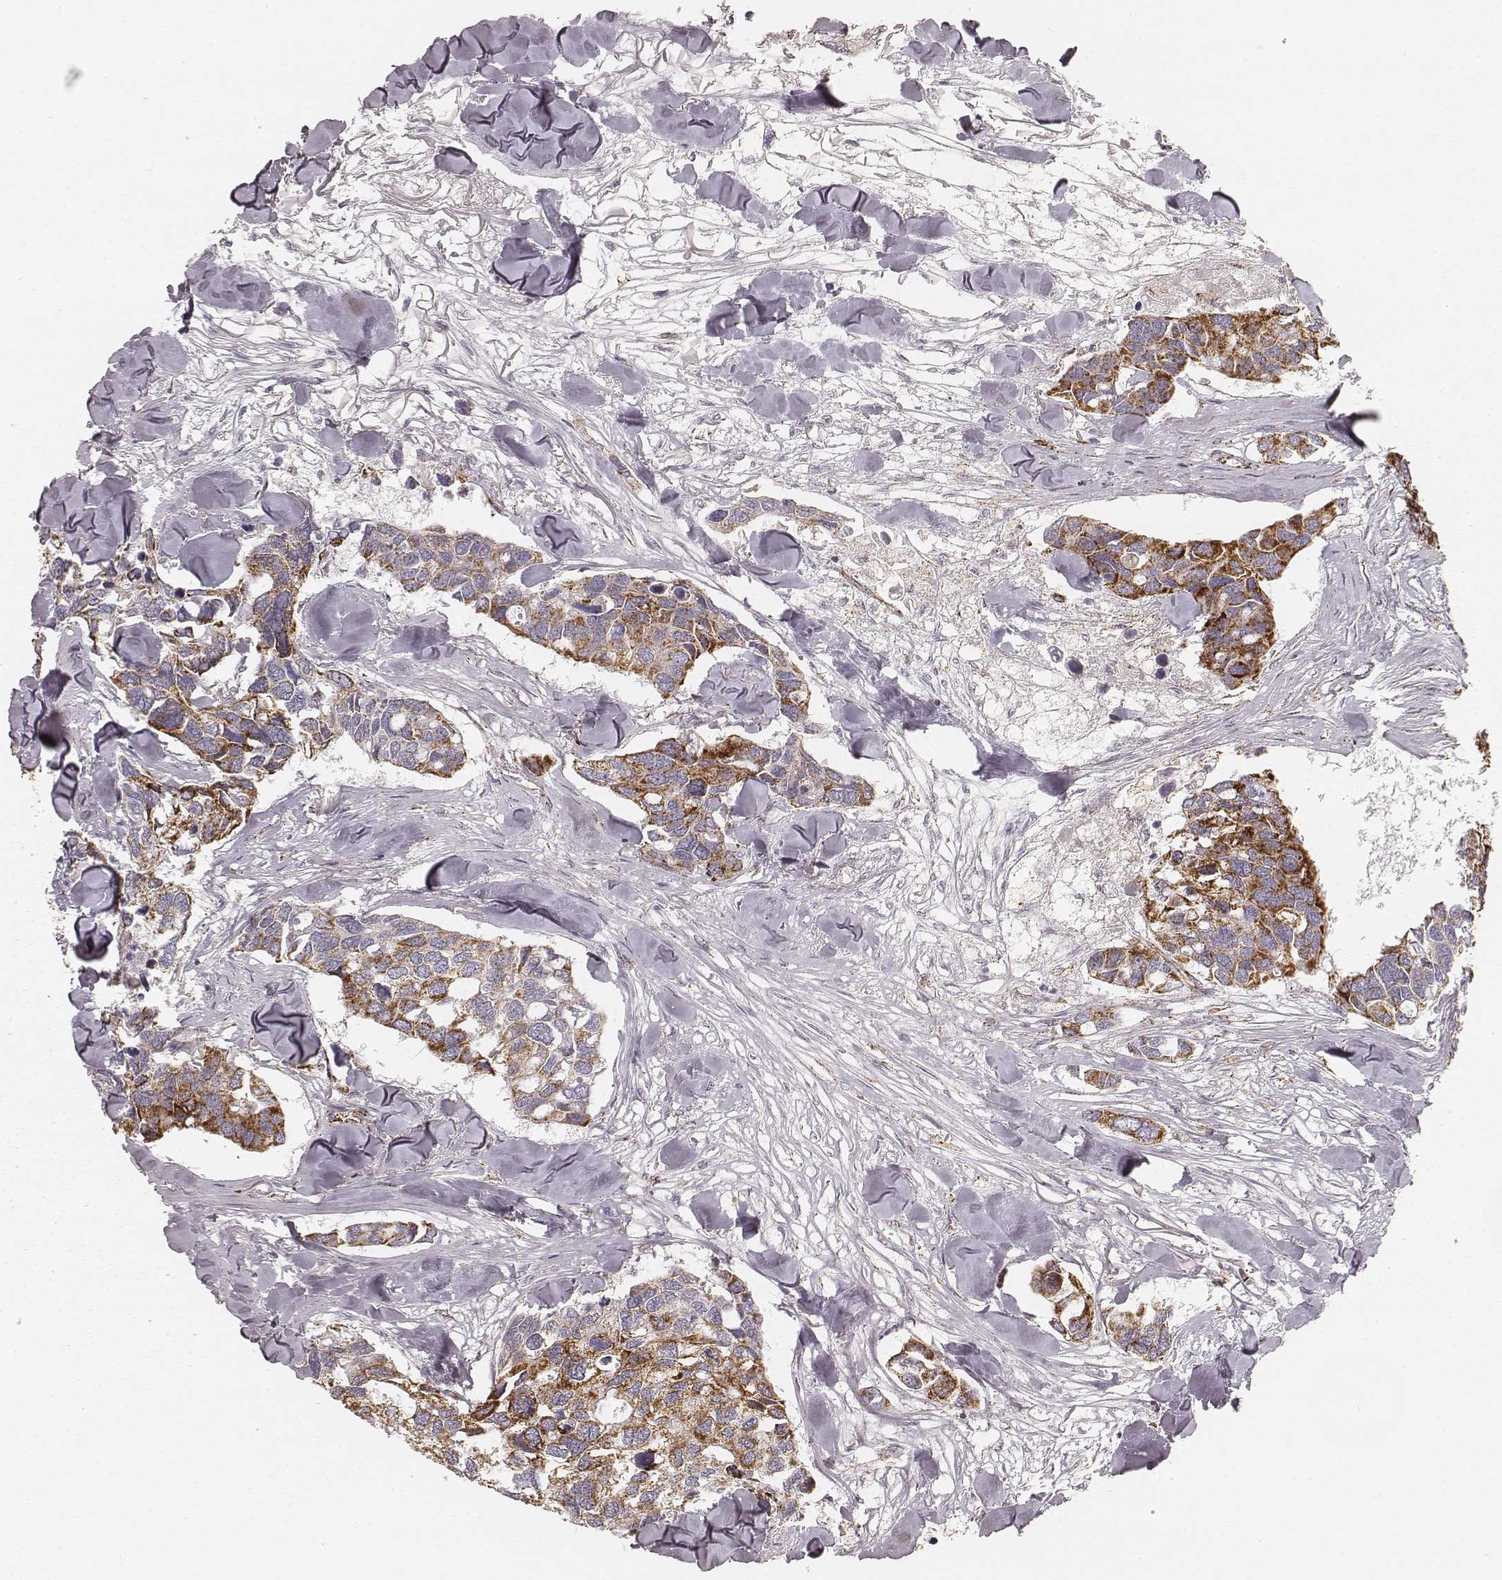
{"staining": {"intensity": "strong", "quantity": ">75%", "location": "cytoplasmic/membranous"}, "tissue": "breast cancer", "cell_type": "Tumor cells", "image_type": "cancer", "snomed": [{"axis": "morphology", "description": "Duct carcinoma"}, {"axis": "topography", "description": "Breast"}], "caption": "The image reveals staining of infiltrating ductal carcinoma (breast), revealing strong cytoplasmic/membranous protein staining (brown color) within tumor cells.", "gene": "CS", "patient": {"sex": "female", "age": 83}}